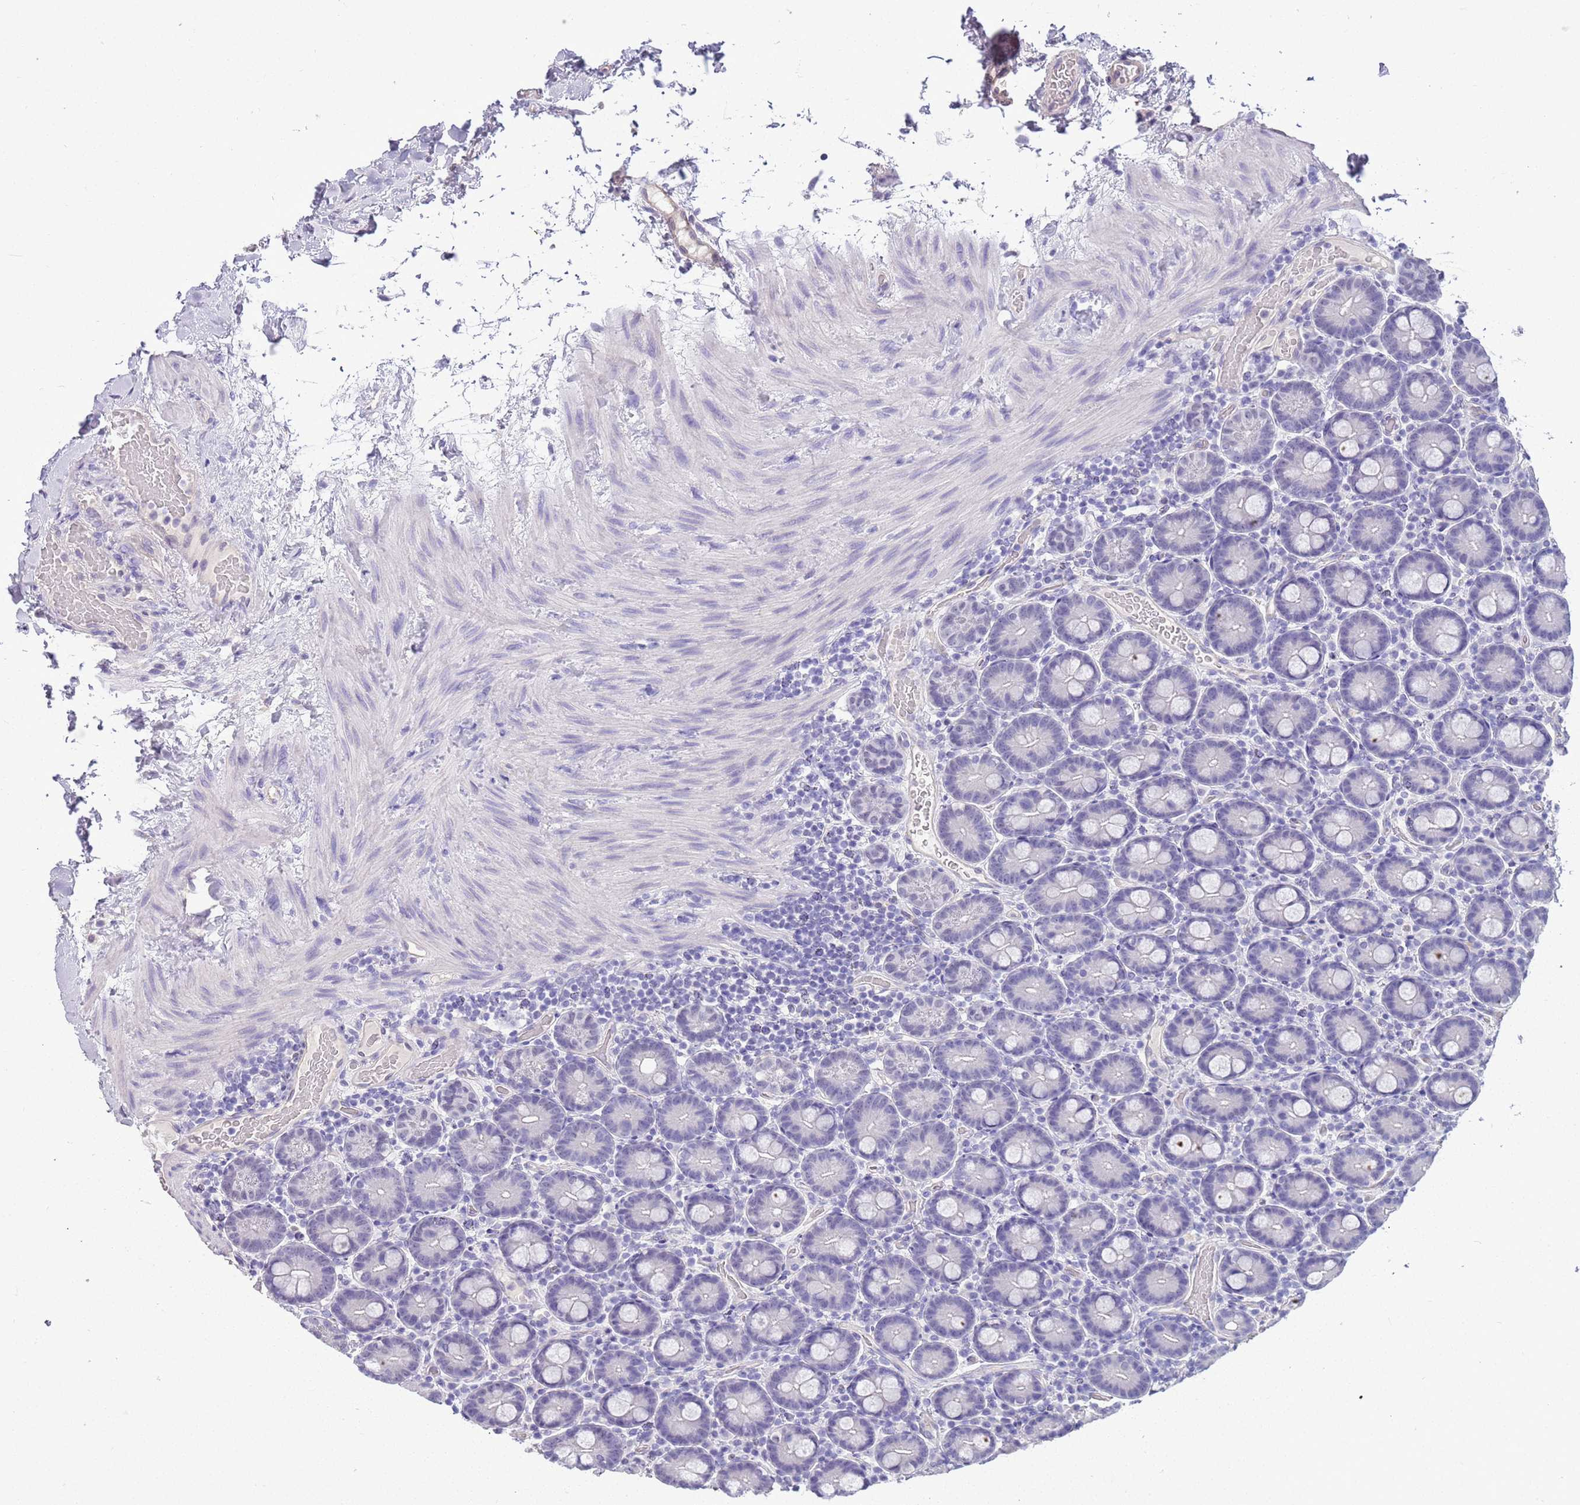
{"staining": {"intensity": "negative", "quantity": "none", "location": "none"}, "tissue": "duodenum", "cell_type": "Glandular cells", "image_type": "normal", "snomed": [{"axis": "morphology", "description": "Normal tissue, NOS"}, {"axis": "topography", "description": "Duodenum"}], "caption": "Duodenum was stained to show a protein in brown. There is no significant positivity in glandular cells. (Stains: DAB (3,3'-diaminobenzidine) immunohistochemistry with hematoxylin counter stain, Microscopy: brightfield microscopy at high magnification).", "gene": "CTRC", "patient": {"sex": "male", "age": 55}}